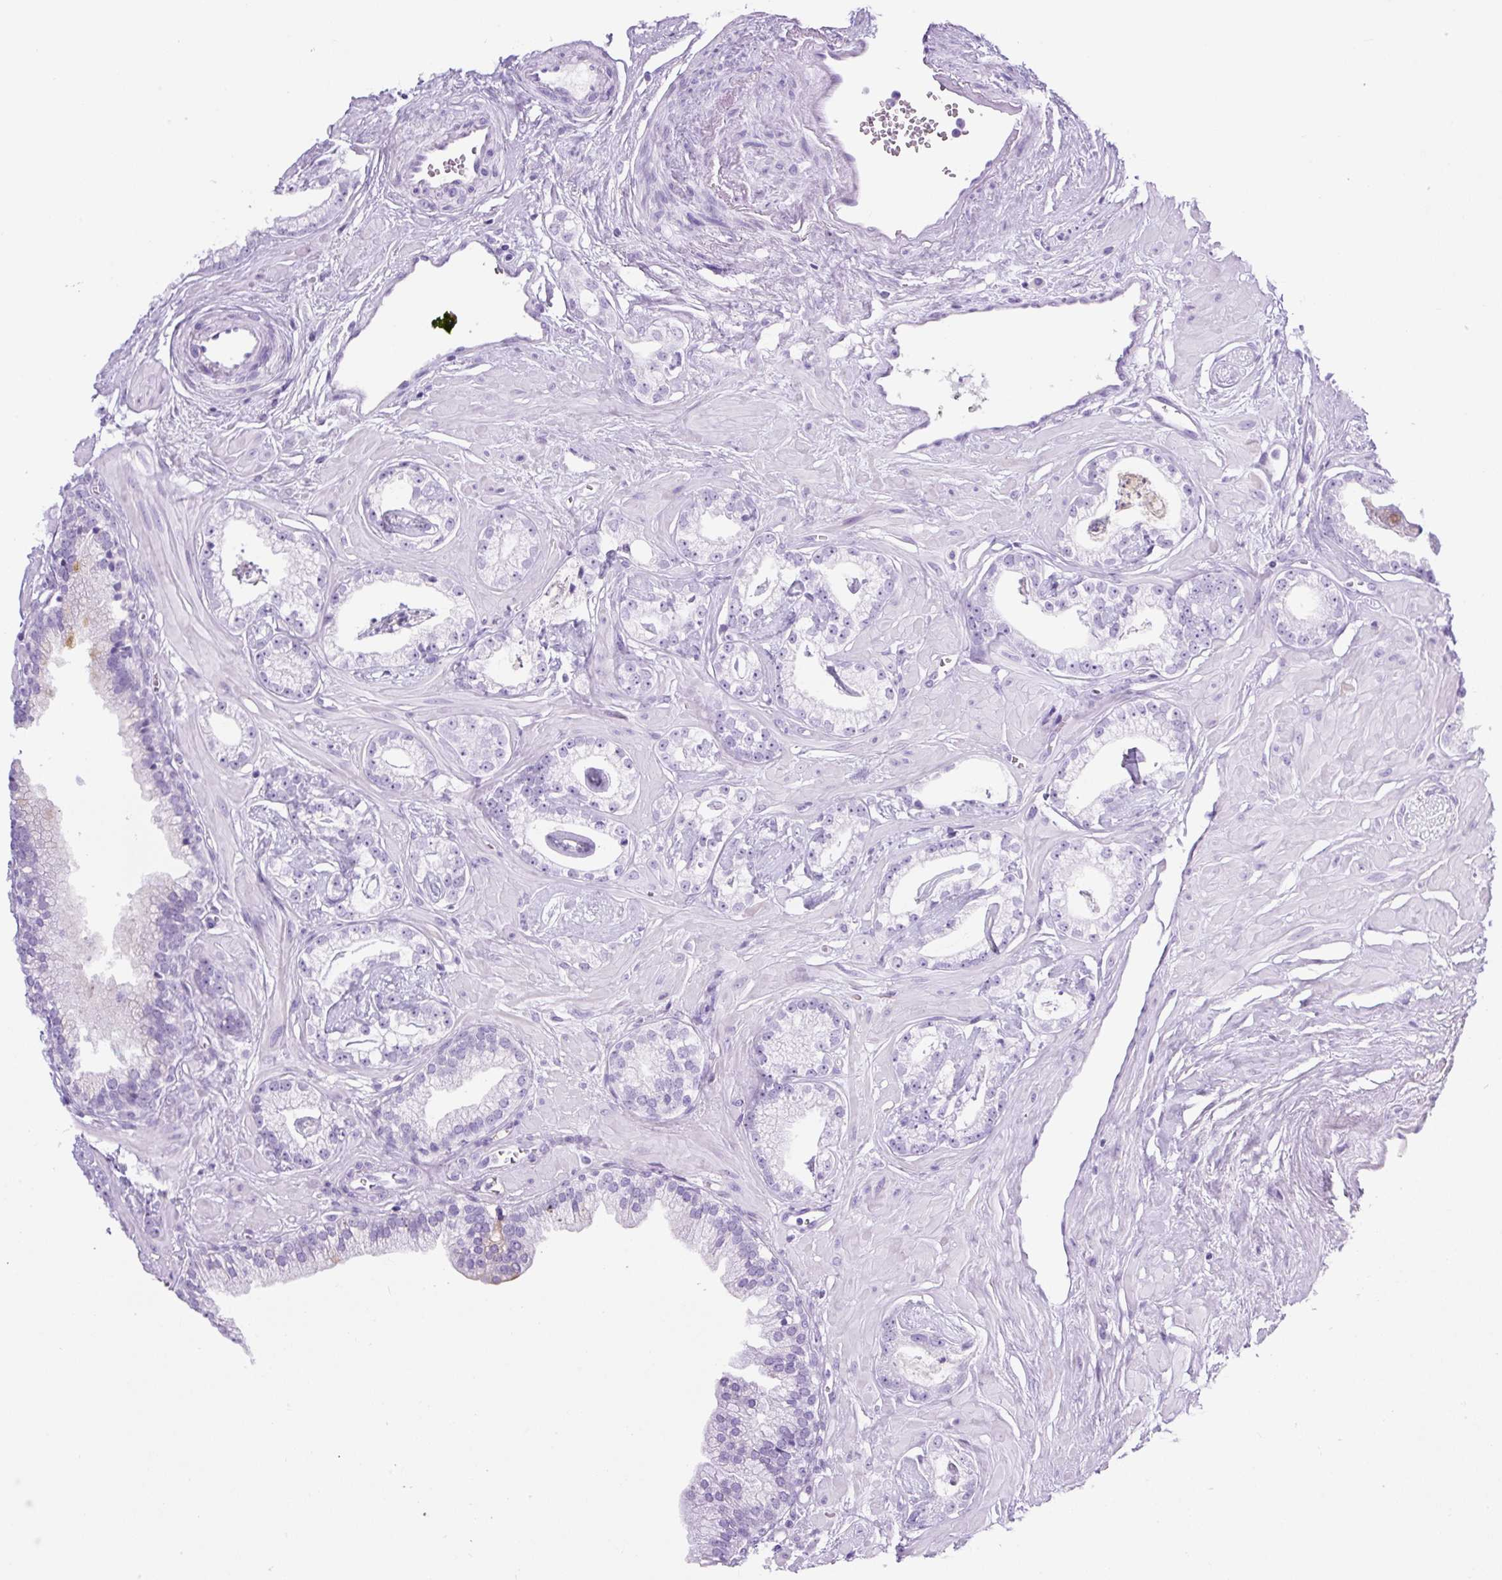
{"staining": {"intensity": "negative", "quantity": "none", "location": "none"}, "tissue": "prostate cancer", "cell_type": "Tumor cells", "image_type": "cancer", "snomed": [{"axis": "morphology", "description": "Adenocarcinoma, Low grade"}, {"axis": "topography", "description": "Prostate"}], "caption": "This is an IHC histopathology image of human prostate cancer (adenocarcinoma (low-grade)). There is no staining in tumor cells.", "gene": "TMEM200B", "patient": {"sex": "male", "age": 60}}